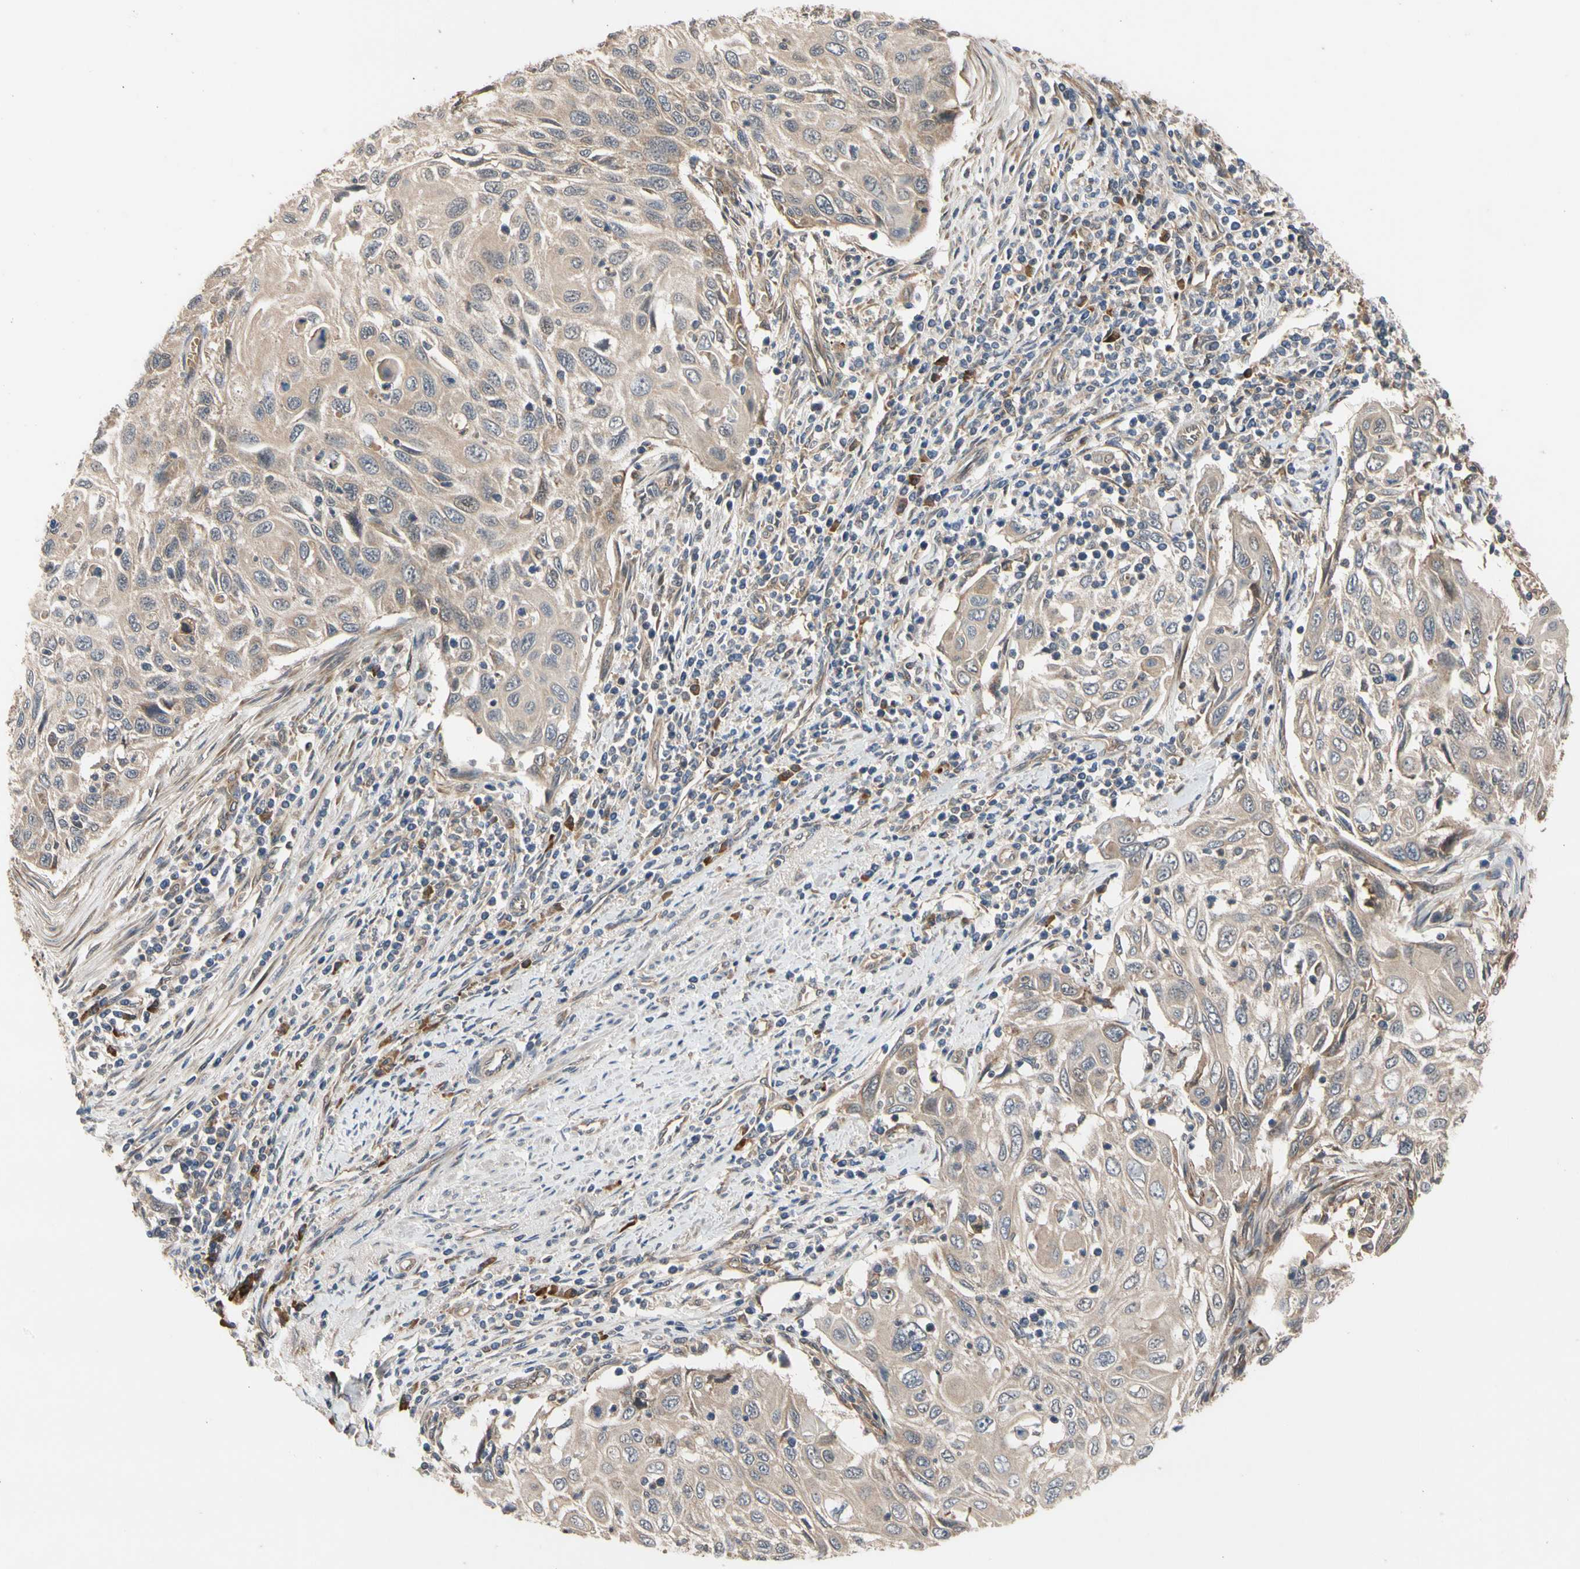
{"staining": {"intensity": "weak", "quantity": ">75%", "location": "cytoplasmic/membranous"}, "tissue": "cervical cancer", "cell_type": "Tumor cells", "image_type": "cancer", "snomed": [{"axis": "morphology", "description": "Squamous cell carcinoma, NOS"}, {"axis": "topography", "description": "Cervix"}], "caption": "This is an image of immunohistochemistry (IHC) staining of cervical squamous cell carcinoma, which shows weak positivity in the cytoplasmic/membranous of tumor cells.", "gene": "CYTIP", "patient": {"sex": "female", "age": 70}}